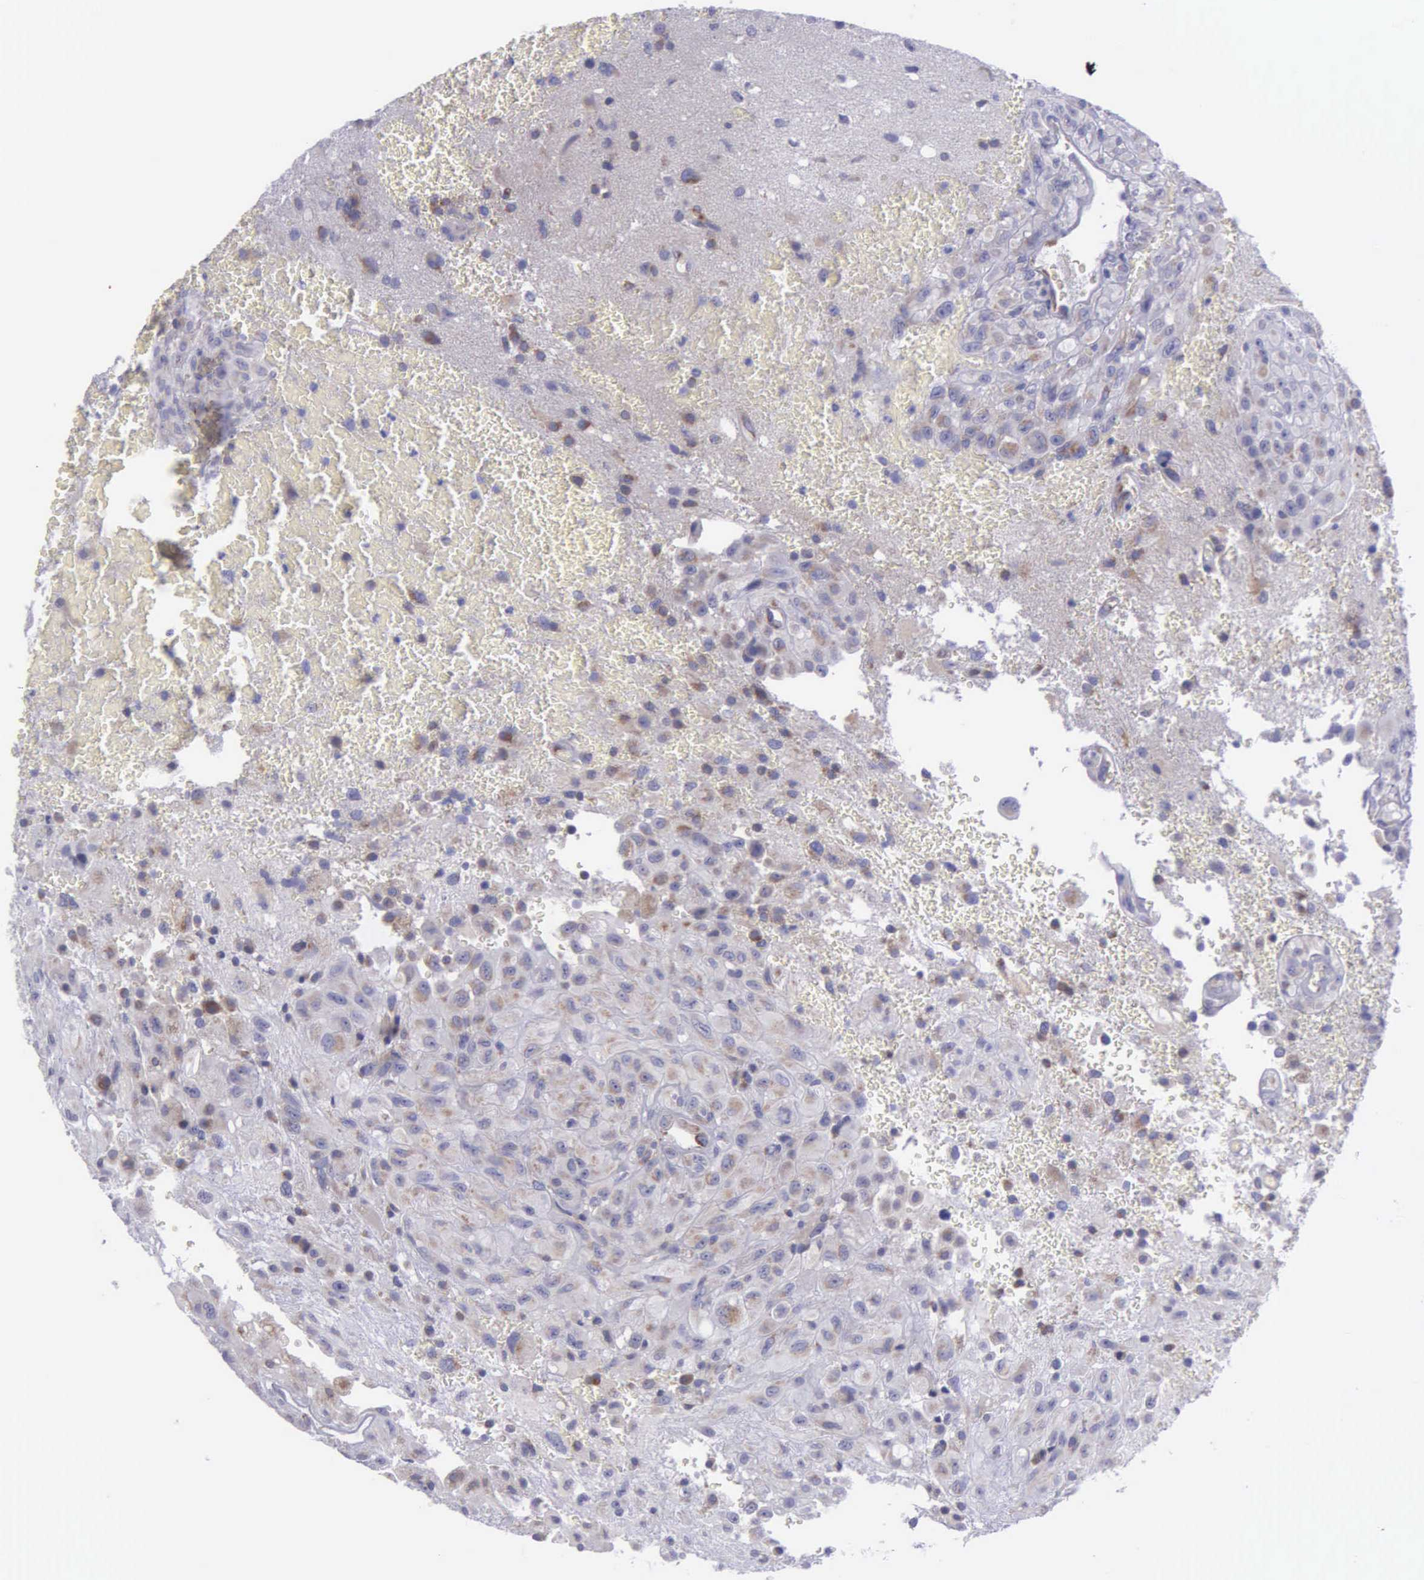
{"staining": {"intensity": "negative", "quantity": "none", "location": "none"}, "tissue": "glioma", "cell_type": "Tumor cells", "image_type": "cancer", "snomed": [{"axis": "morphology", "description": "Glioma, malignant, High grade"}, {"axis": "topography", "description": "Brain"}], "caption": "An image of glioma stained for a protein demonstrates no brown staining in tumor cells. (Brightfield microscopy of DAB (3,3'-diaminobenzidine) IHC at high magnification).", "gene": "SYNJ2BP", "patient": {"sex": "male", "age": 48}}